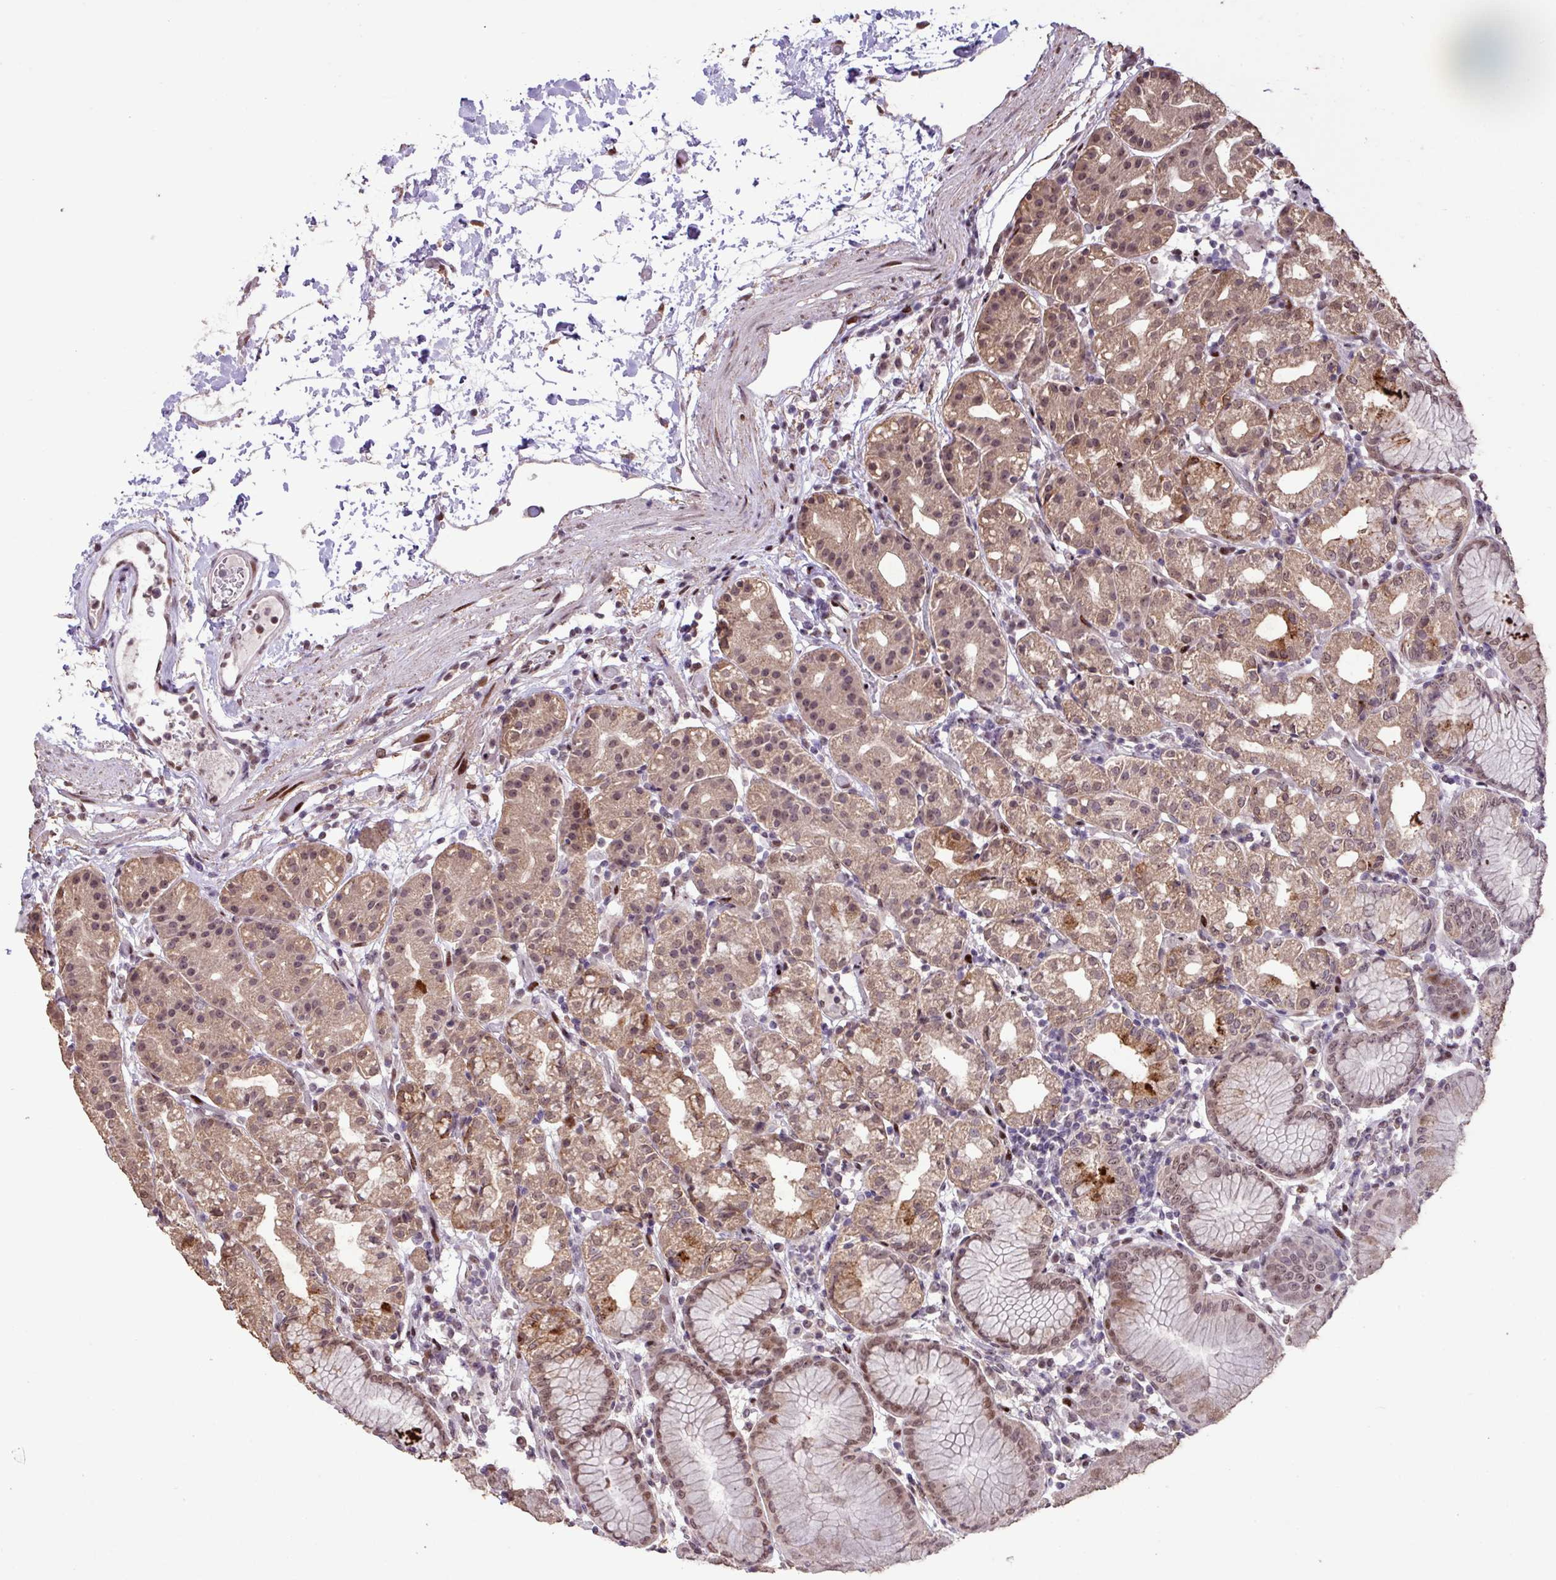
{"staining": {"intensity": "moderate", "quantity": ">75%", "location": "cytoplasmic/membranous,nuclear"}, "tissue": "stomach", "cell_type": "Glandular cells", "image_type": "normal", "snomed": [{"axis": "morphology", "description": "Normal tissue, NOS"}, {"axis": "topography", "description": "Stomach"}], "caption": "Glandular cells show medium levels of moderate cytoplasmic/membranous,nuclear expression in about >75% of cells in benign stomach.", "gene": "ZNF709", "patient": {"sex": "female", "age": 57}}